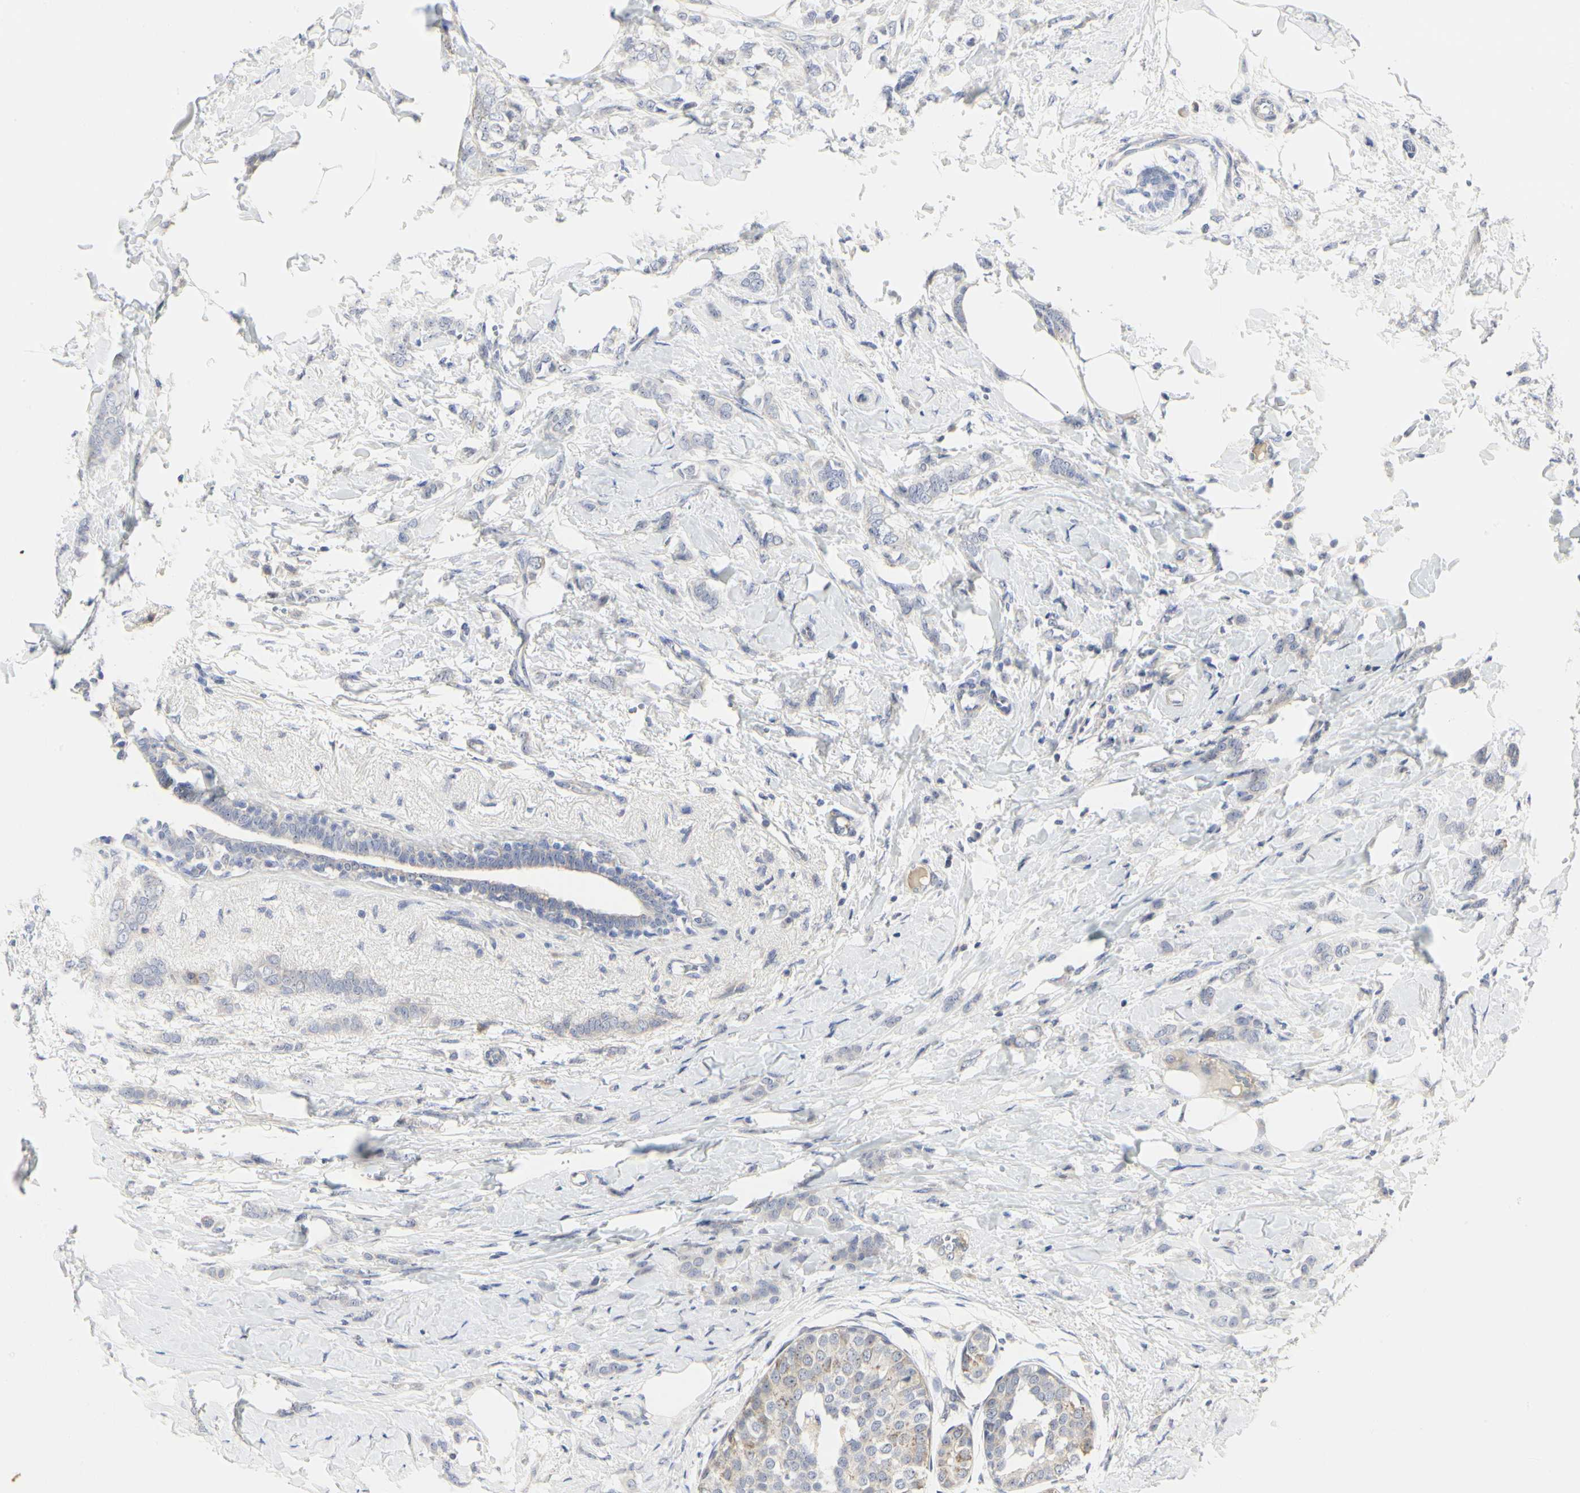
{"staining": {"intensity": "weak", "quantity": "<25%", "location": "cytoplasmic/membranous"}, "tissue": "breast cancer", "cell_type": "Tumor cells", "image_type": "cancer", "snomed": [{"axis": "morphology", "description": "Lobular carcinoma, in situ"}, {"axis": "morphology", "description": "Lobular carcinoma"}, {"axis": "topography", "description": "Breast"}], "caption": "Immunohistochemical staining of lobular carcinoma (breast) demonstrates no significant positivity in tumor cells.", "gene": "SHANK2", "patient": {"sex": "female", "age": 41}}